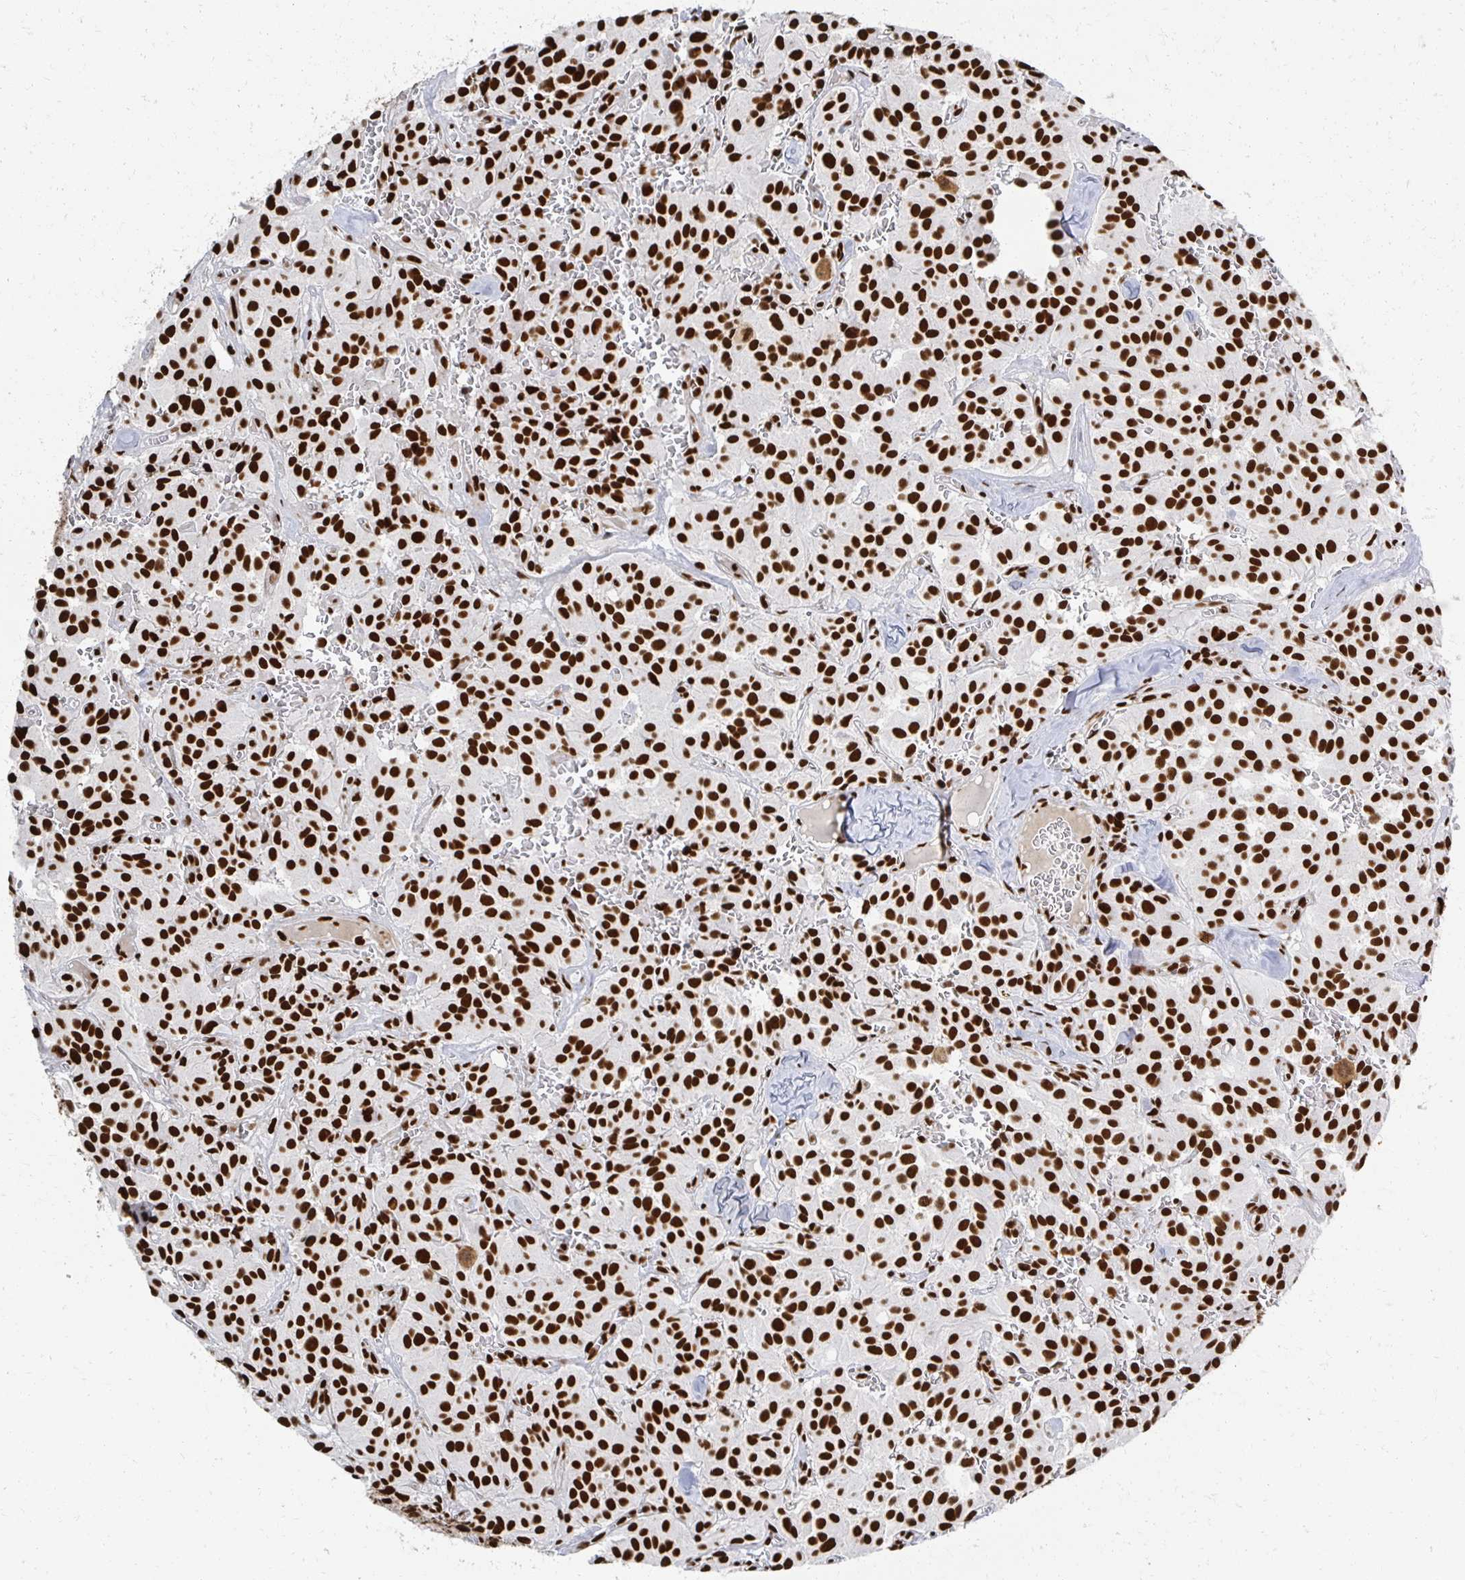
{"staining": {"intensity": "strong", "quantity": ">75%", "location": "nuclear"}, "tissue": "glioma", "cell_type": "Tumor cells", "image_type": "cancer", "snomed": [{"axis": "morphology", "description": "Glioma, malignant, Low grade"}, {"axis": "topography", "description": "Brain"}], "caption": "The image displays staining of glioma, revealing strong nuclear protein positivity (brown color) within tumor cells.", "gene": "RBBP7", "patient": {"sex": "male", "age": 42}}